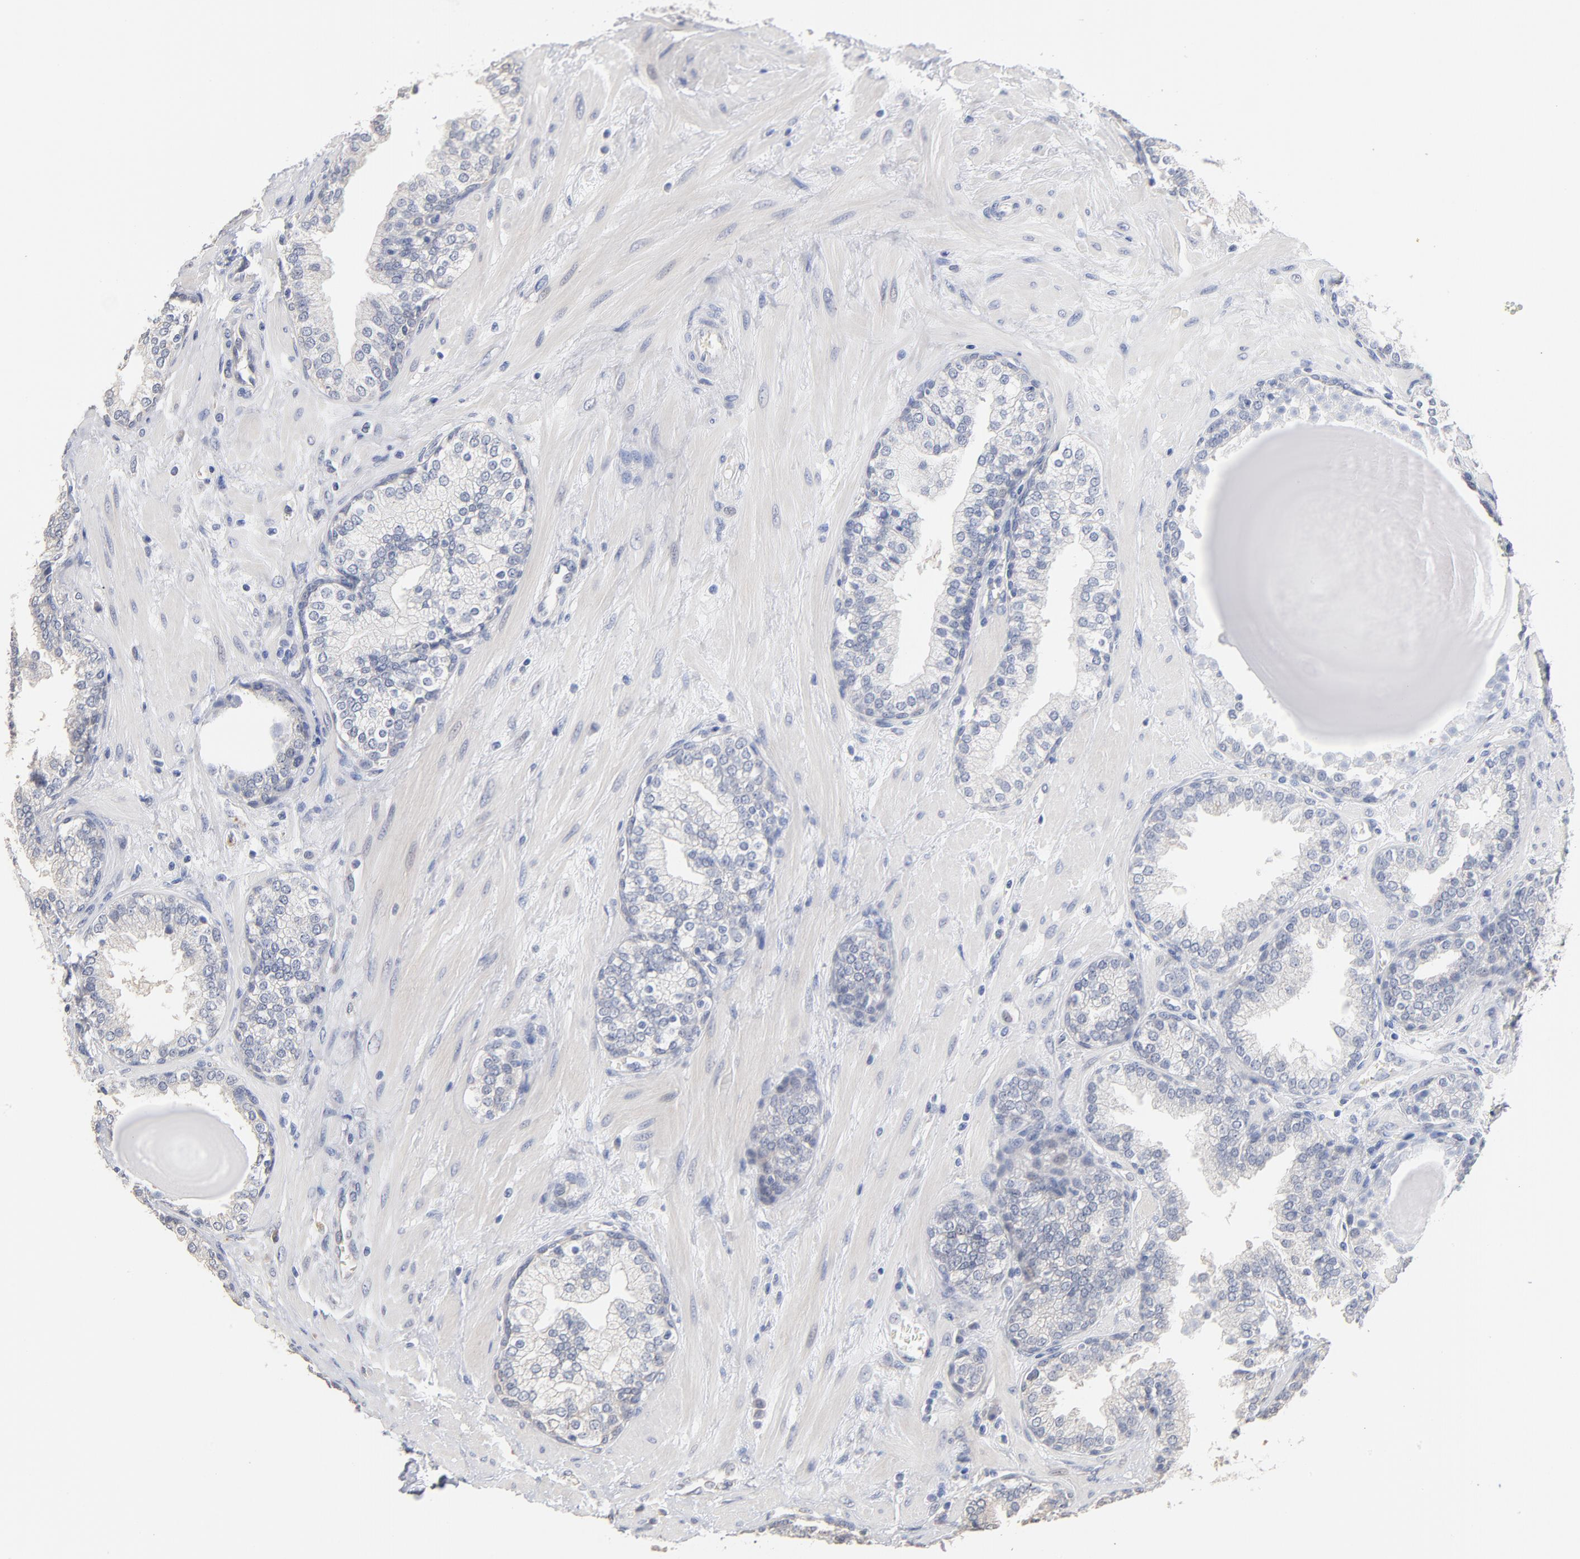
{"staining": {"intensity": "weak", "quantity": "<25%", "location": "cytoplasmic/membranous"}, "tissue": "prostate", "cell_type": "Glandular cells", "image_type": "normal", "snomed": [{"axis": "morphology", "description": "Normal tissue, NOS"}, {"axis": "topography", "description": "Prostate"}], "caption": "There is no significant expression in glandular cells of prostate. (DAB (3,3'-diaminobenzidine) IHC, high magnification).", "gene": "DNAL4", "patient": {"sex": "male", "age": 51}}